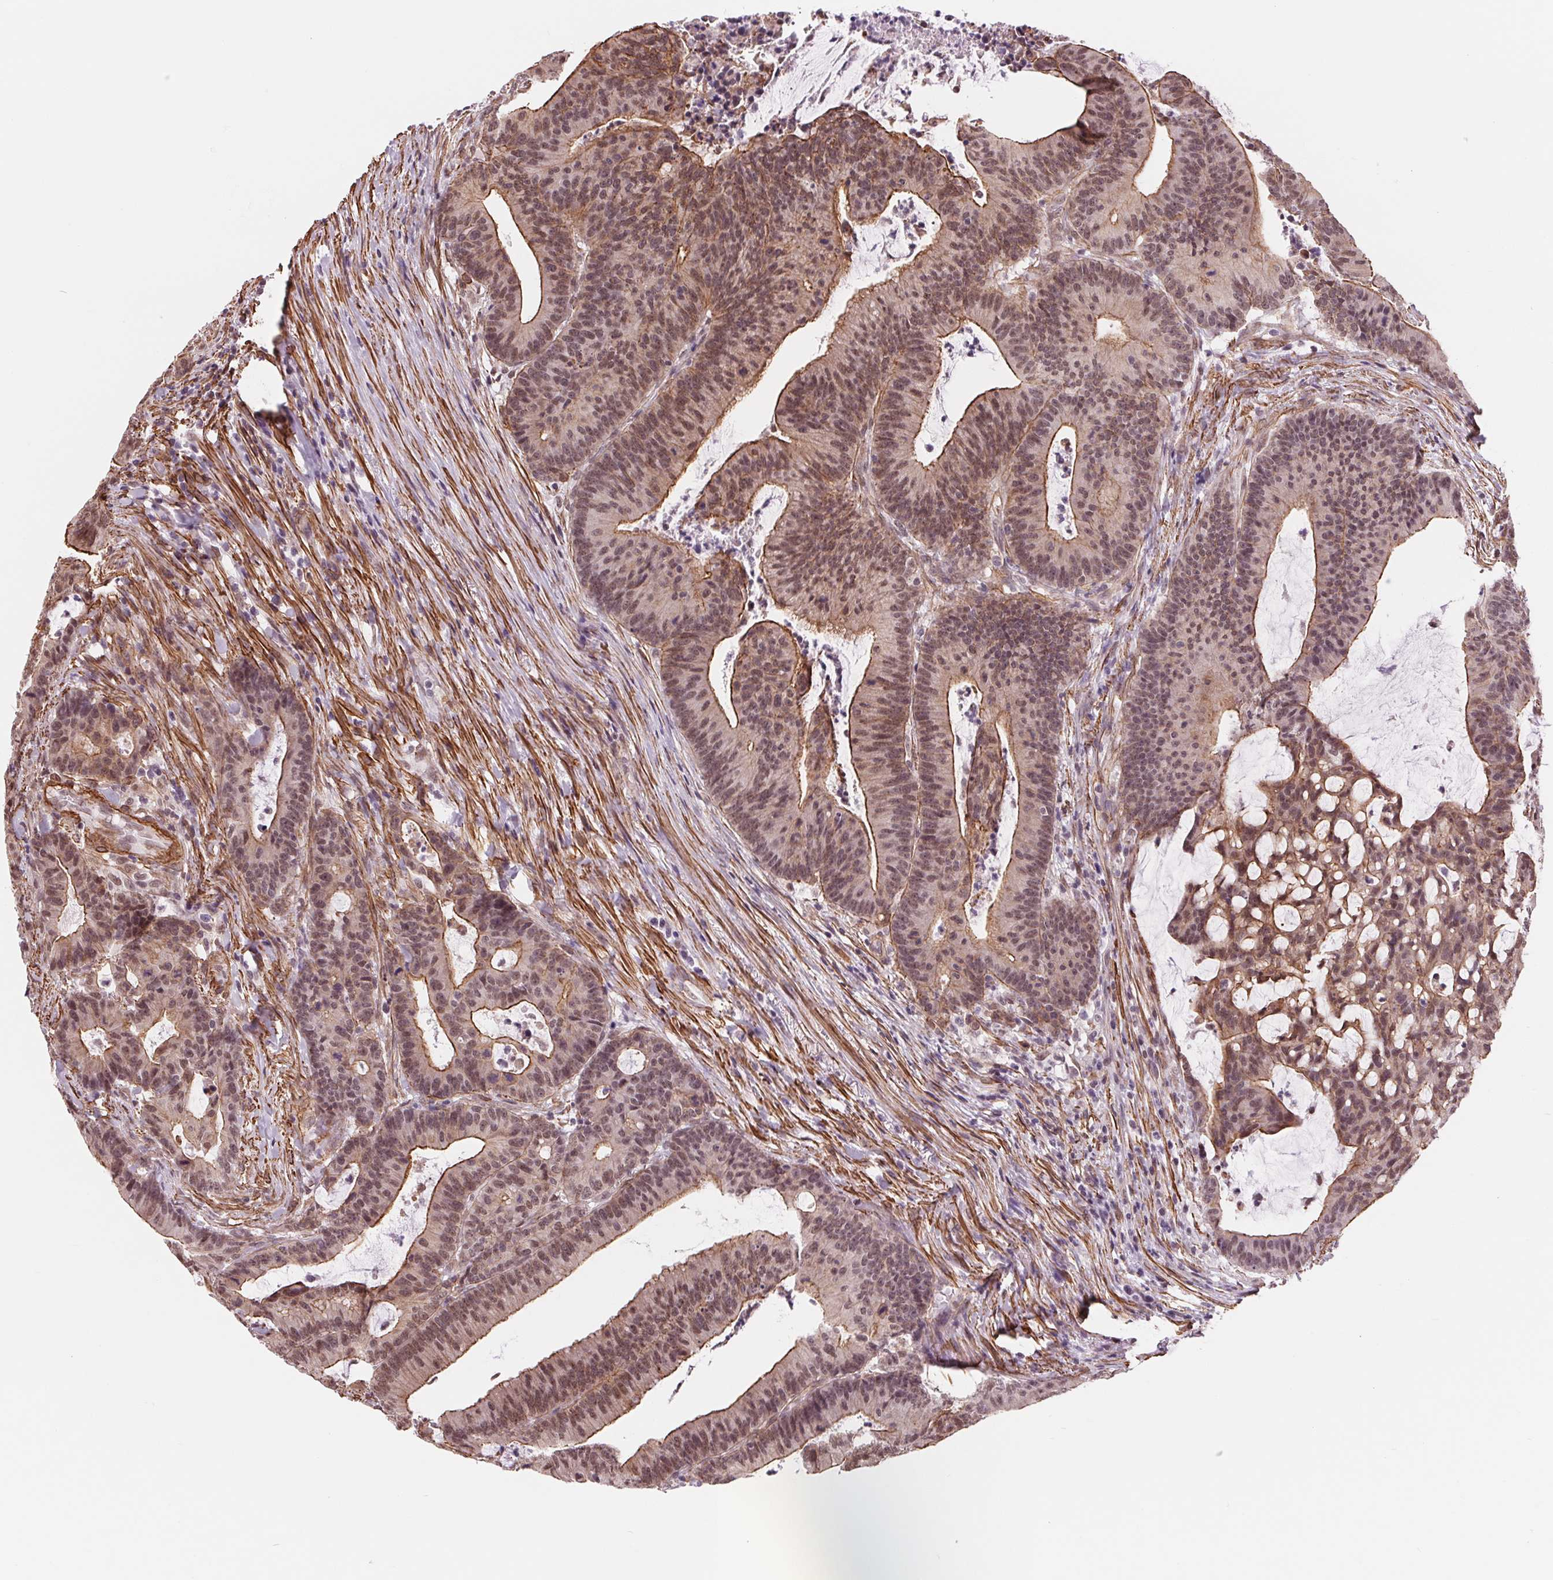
{"staining": {"intensity": "moderate", "quantity": ">75%", "location": "cytoplasmic/membranous"}, "tissue": "colorectal cancer", "cell_type": "Tumor cells", "image_type": "cancer", "snomed": [{"axis": "morphology", "description": "Adenocarcinoma, NOS"}, {"axis": "topography", "description": "Colon"}], "caption": "A medium amount of moderate cytoplasmic/membranous positivity is seen in approximately >75% of tumor cells in colorectal cancer tissue.", "gene": "BCAT1", "patient": {"sex": "female", "age": 78}}